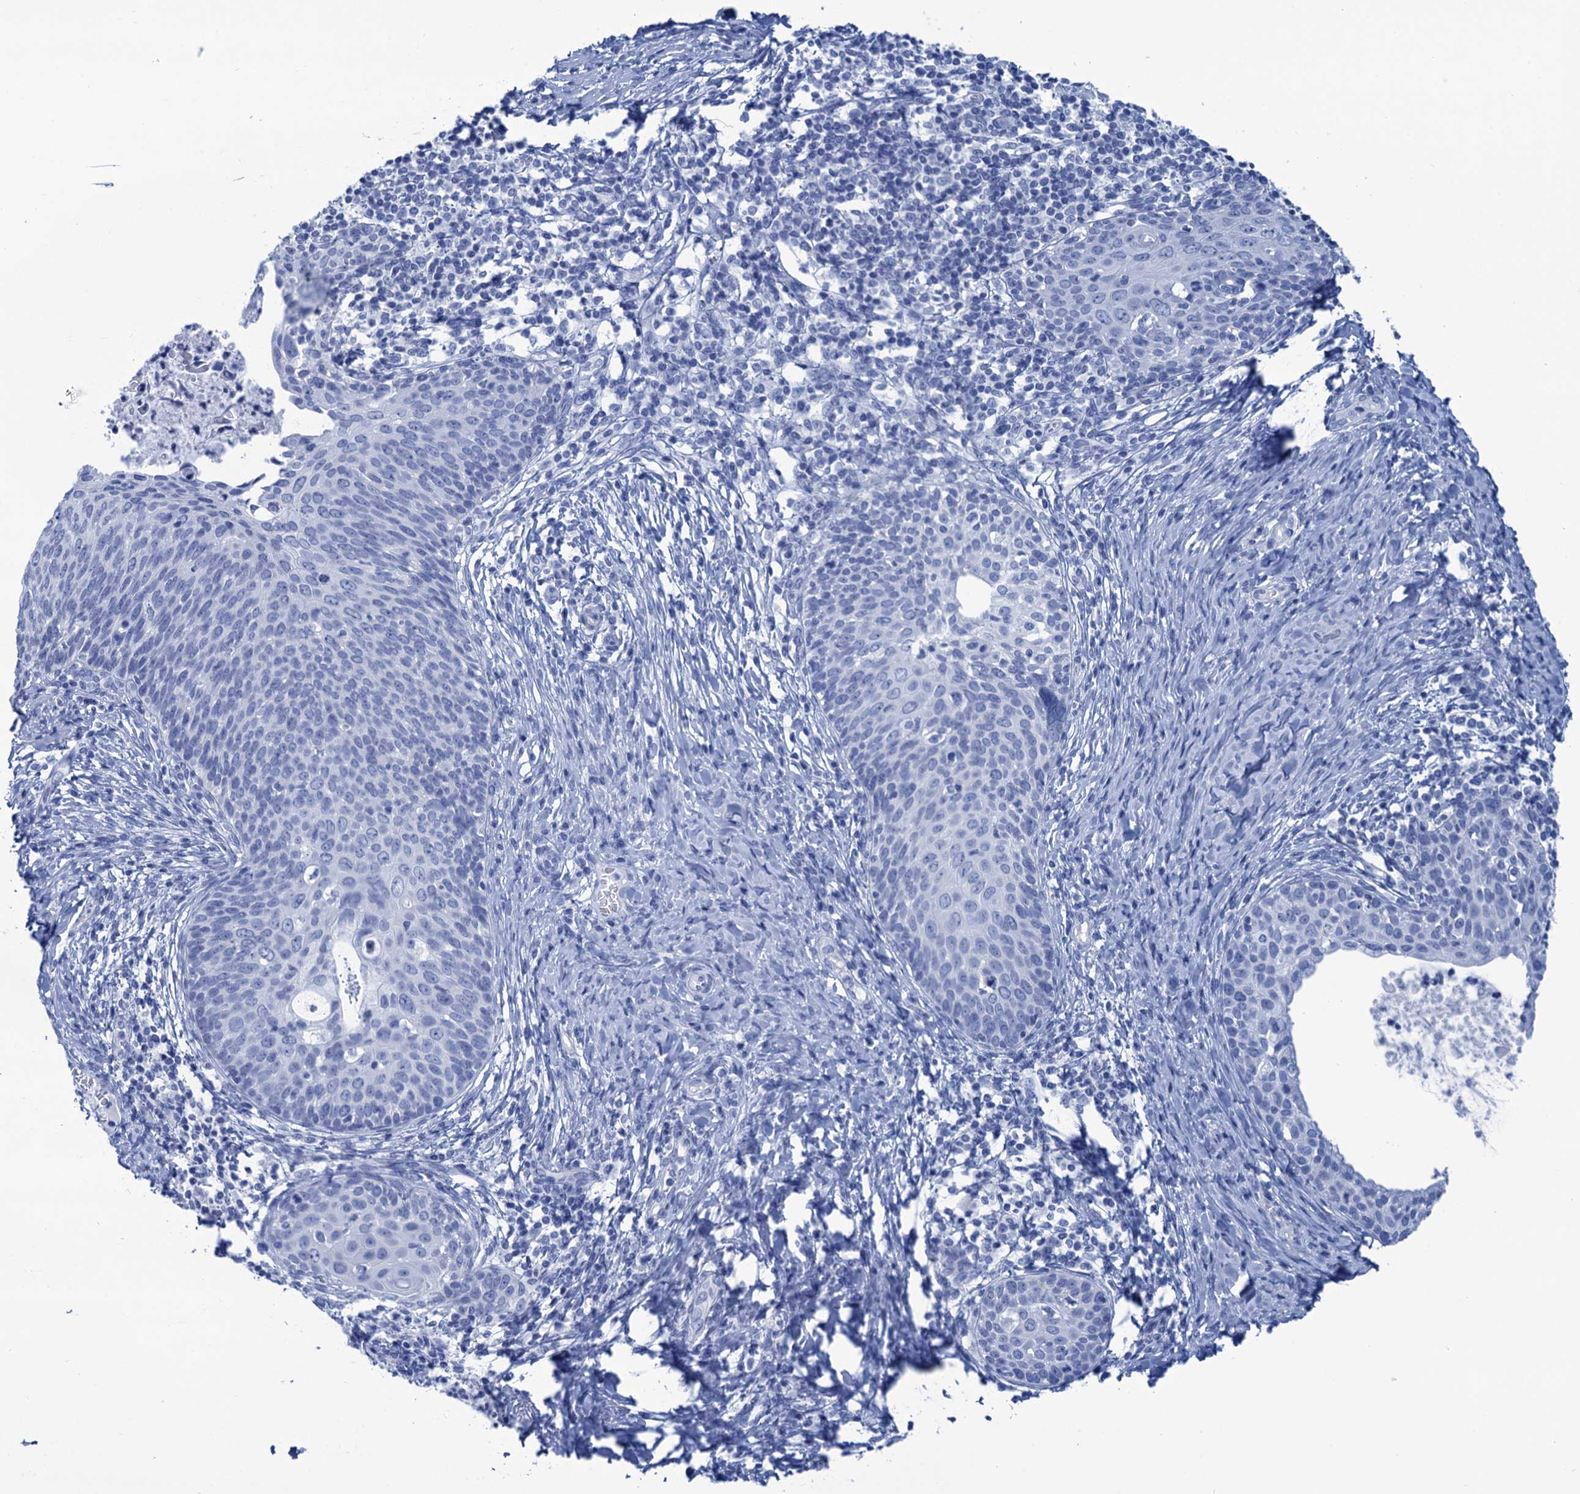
{"staining": {"intensity": "negative", "quantity": "none", "location": "none"}, "tissue": "cervical cancer", "cell_type": "Tumor cells", "image_type": "cancer", "snomed": [{"axis": "morphology", "description": "Squamous cell carcinoma, NOS"}, {"axis": "topography", "description": "Cervix"}], "caption": "Tumor cells show no significant positivity in cervical squamous cell carcinoma.", "gene": "CABYR", "patient": {"sex": "female", "age": 52}}